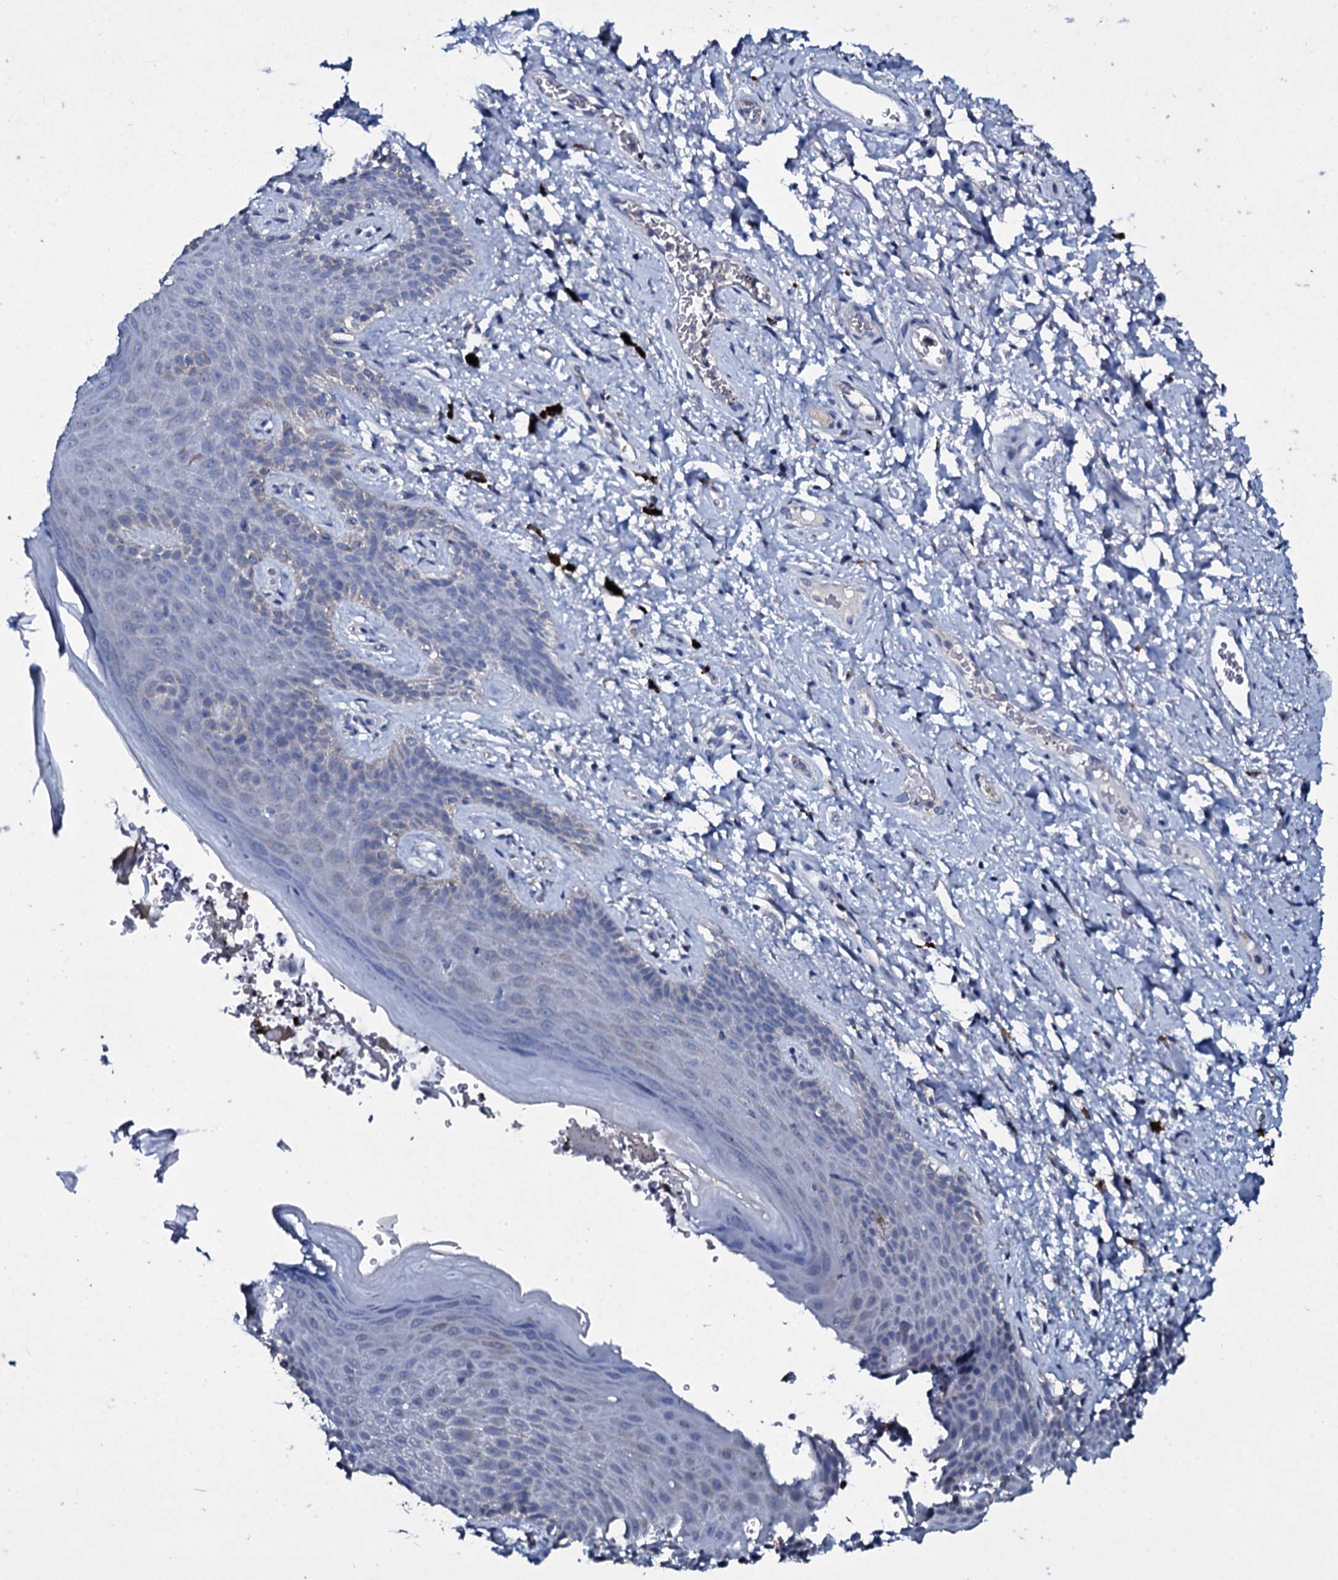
{"staining": {"intensity": "weak", "quantity": "<25%", "location": "cytoplasmic/membranous"}, "tissue": "skin", "cell_type": "Epidermal cells", "image_type": "normal", "snomed": [{"axis": "morphology", "description": "Normal tissue, NOS"}, {"axis": "topography", "description": "Anal"}], "caption": "Epidermal cells show no significant protein positivity in unremarkable skin. (Immunohistochemistry, brightfield microscopy, high magnification).", "gene": "TPGS2", "patient": {"sex": "female", "age": 46}}